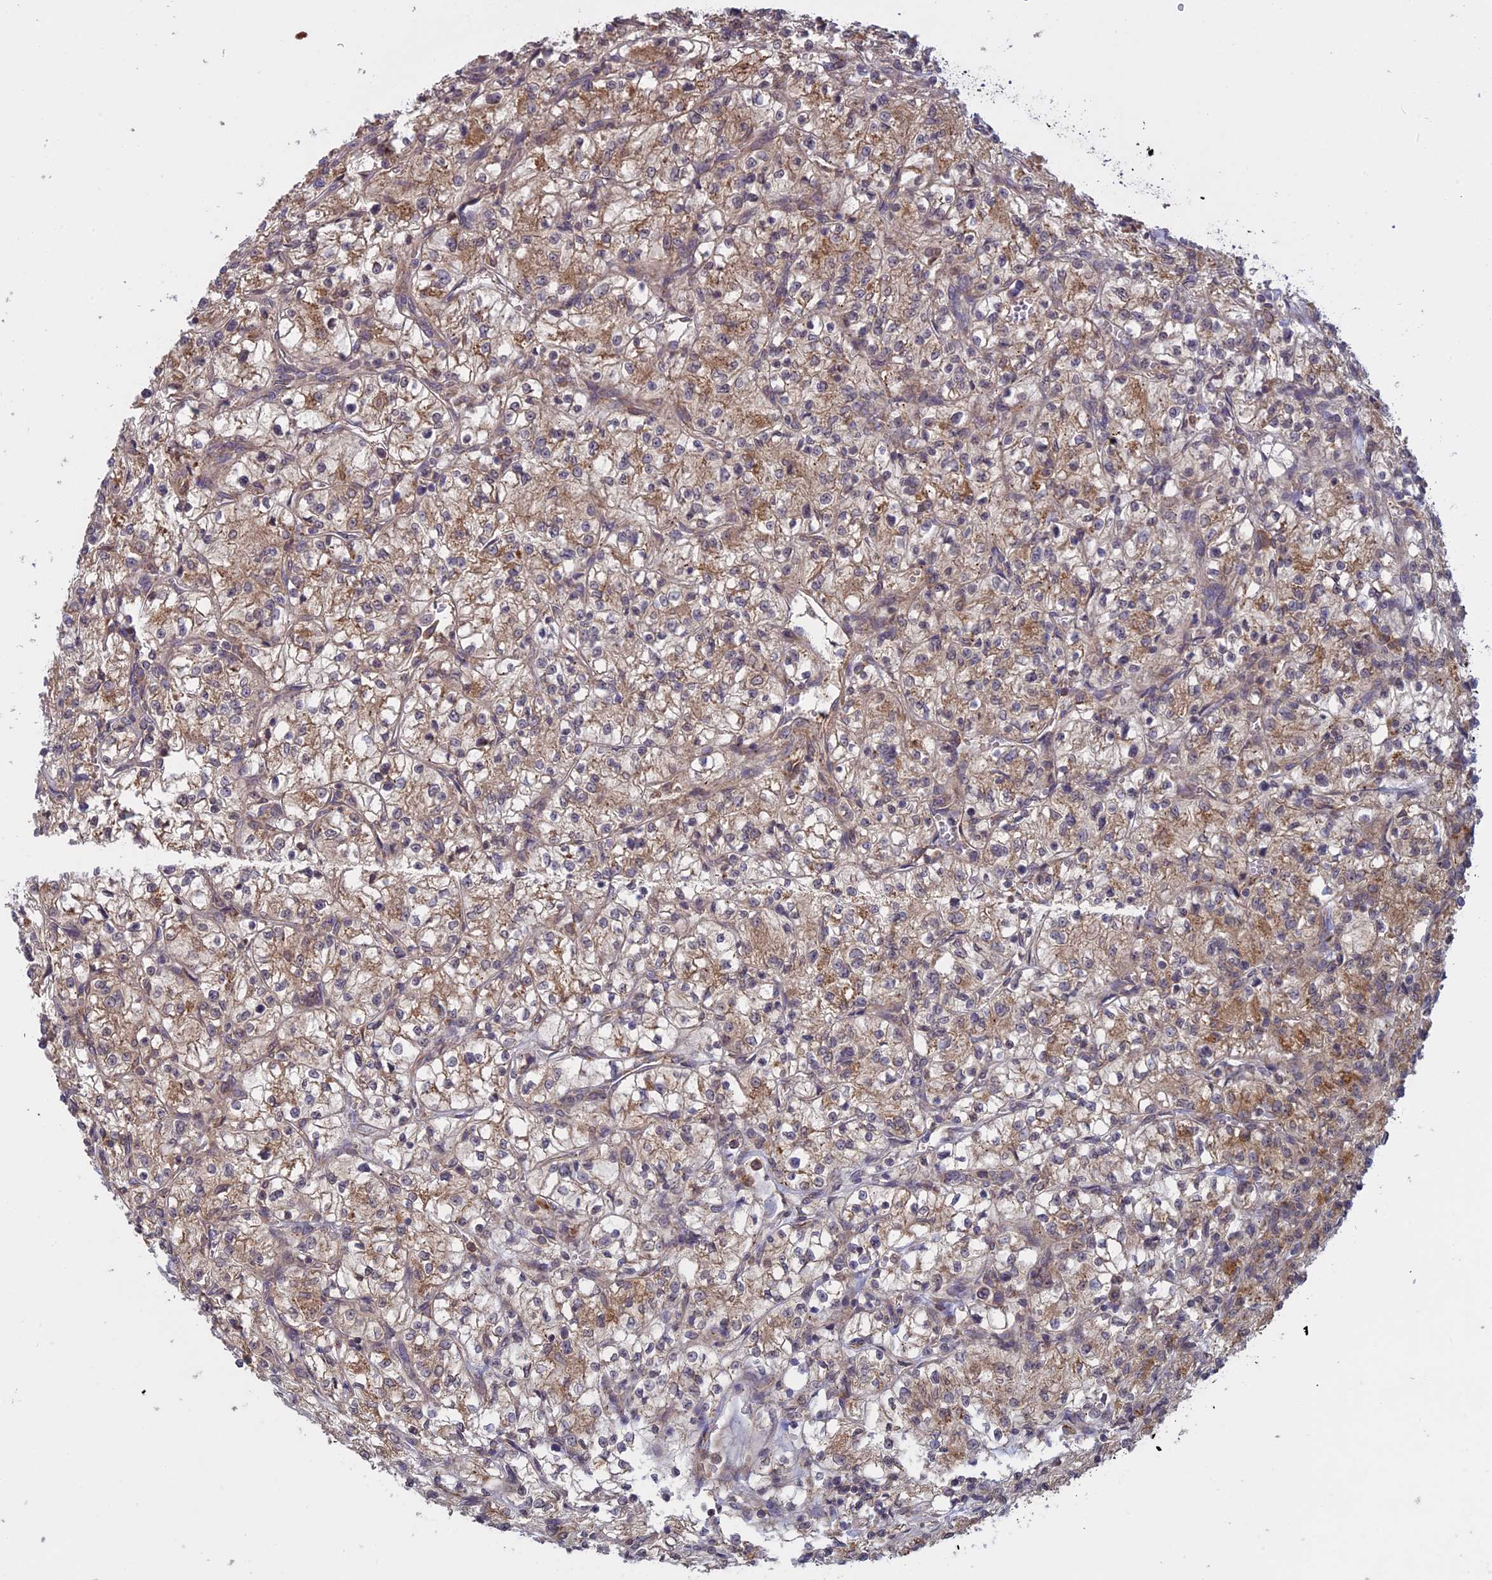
{"staining": {"intensity": "moderate", "quantity": ">75%", "location": "cytoplasmic/membranous"}, "tissue": "renal cancer", "cell_type": "Tumor cells", "image_type": "cancer", "snomed": [{"axis": "morphology", "description": "Adenocarcinoma, NOS"}, {"axis": "topography", "description": "Kidney"}], "caption": "A brown stain shows moderate cytoplasmic/membranous positivity of a protein in renal adenocarcinoma tumor cells.", "gene": "TMEM208", "patient": {"sex": "female", "age": 64}}